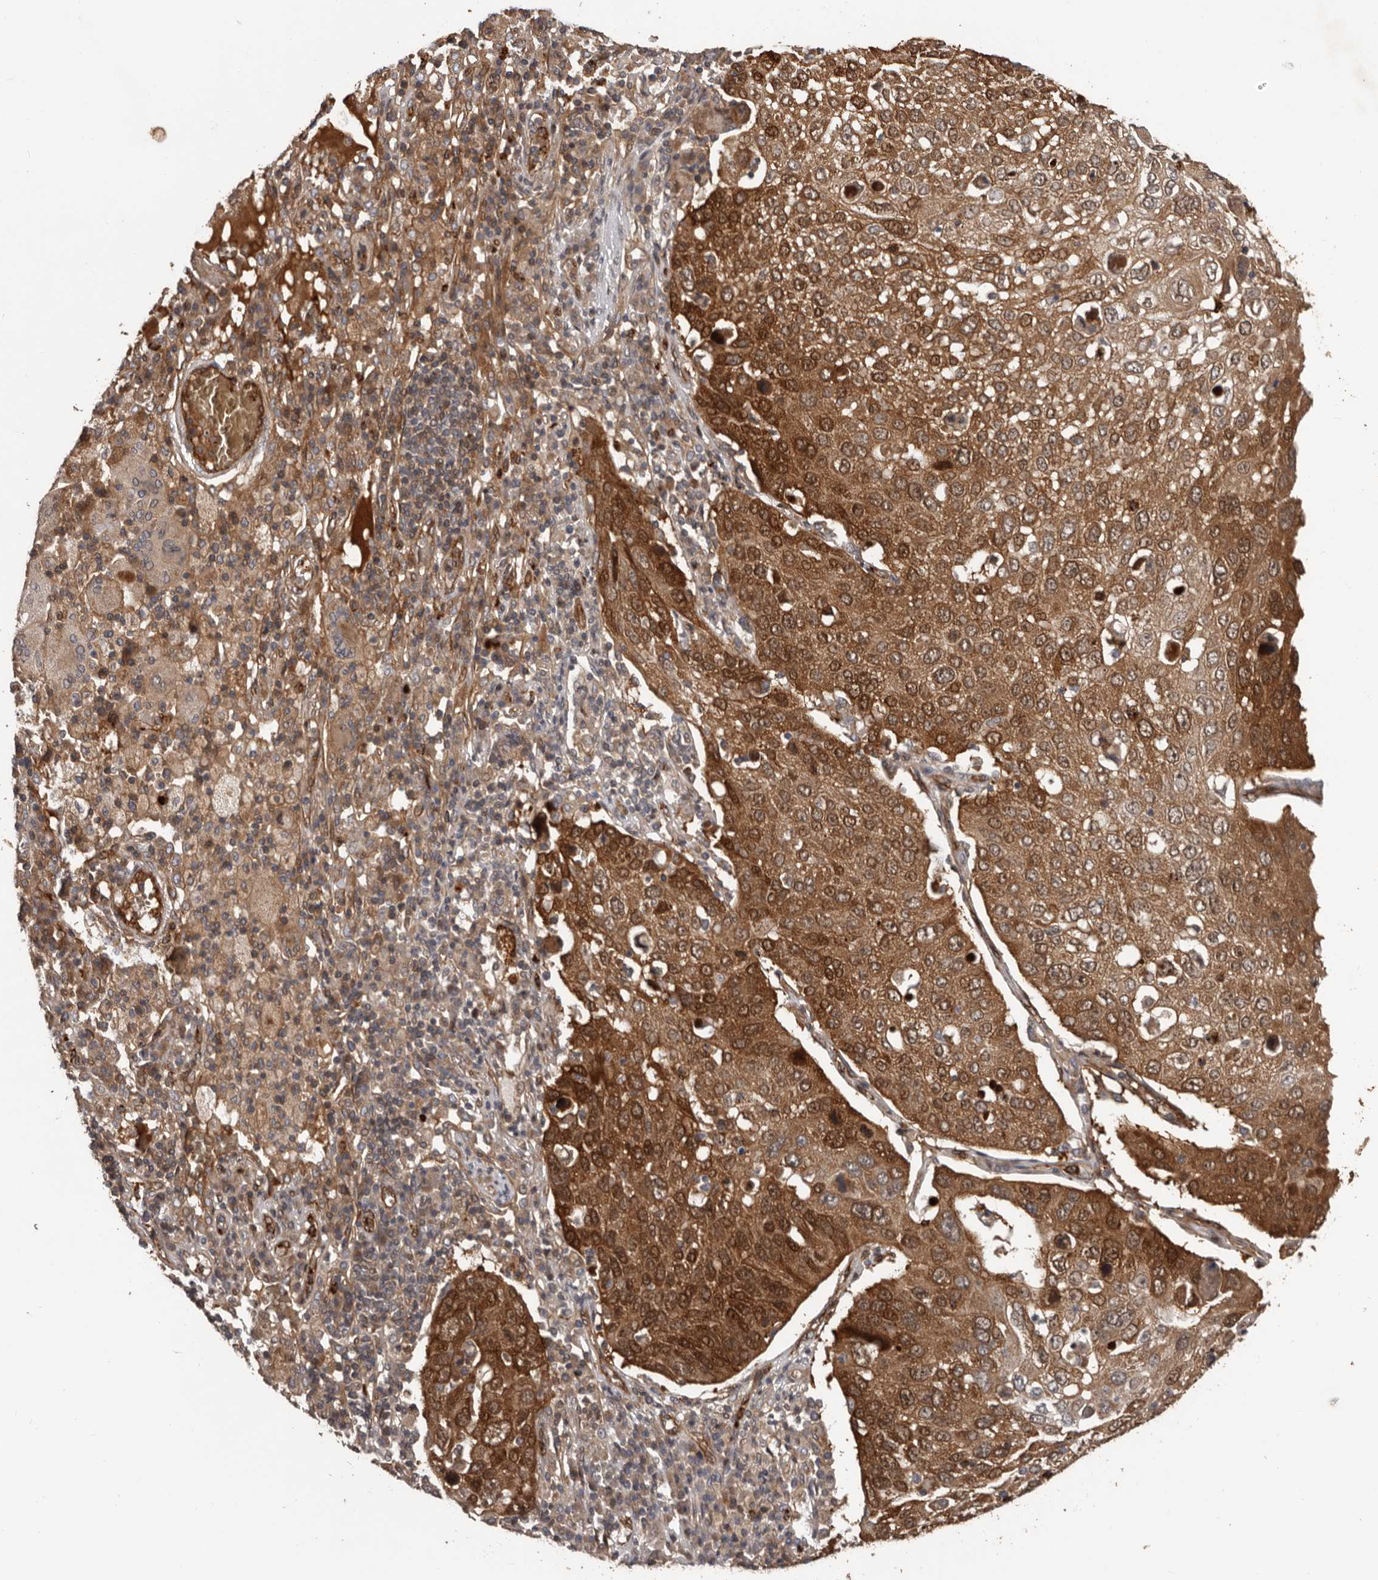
{"staining": {"intensity": "moderate", "quantity": ">75%", "location": "cytoplasmic/membranous,nuclear"}, "tissue": "lung cancer", "cell_type": "Tumor cells", "image_type": "cancer", "snomed": [{"axis": "morphology", "description": "Squamous cell carcinoma, NOS"}, {"axis": "topography", "description": "Lung"}], "caption": "DAB immunohistochemical staining of human lung cancer (squamous cell carcinoma) shows moderate cytoplasmic/membranous and nuclear protein expression in about >75% of tumor cells. (DAB IHC with brightfield microscopy, high magnification).", "gene": "ARHGEF5", "patient": {"sex": "male", "age": 65}}